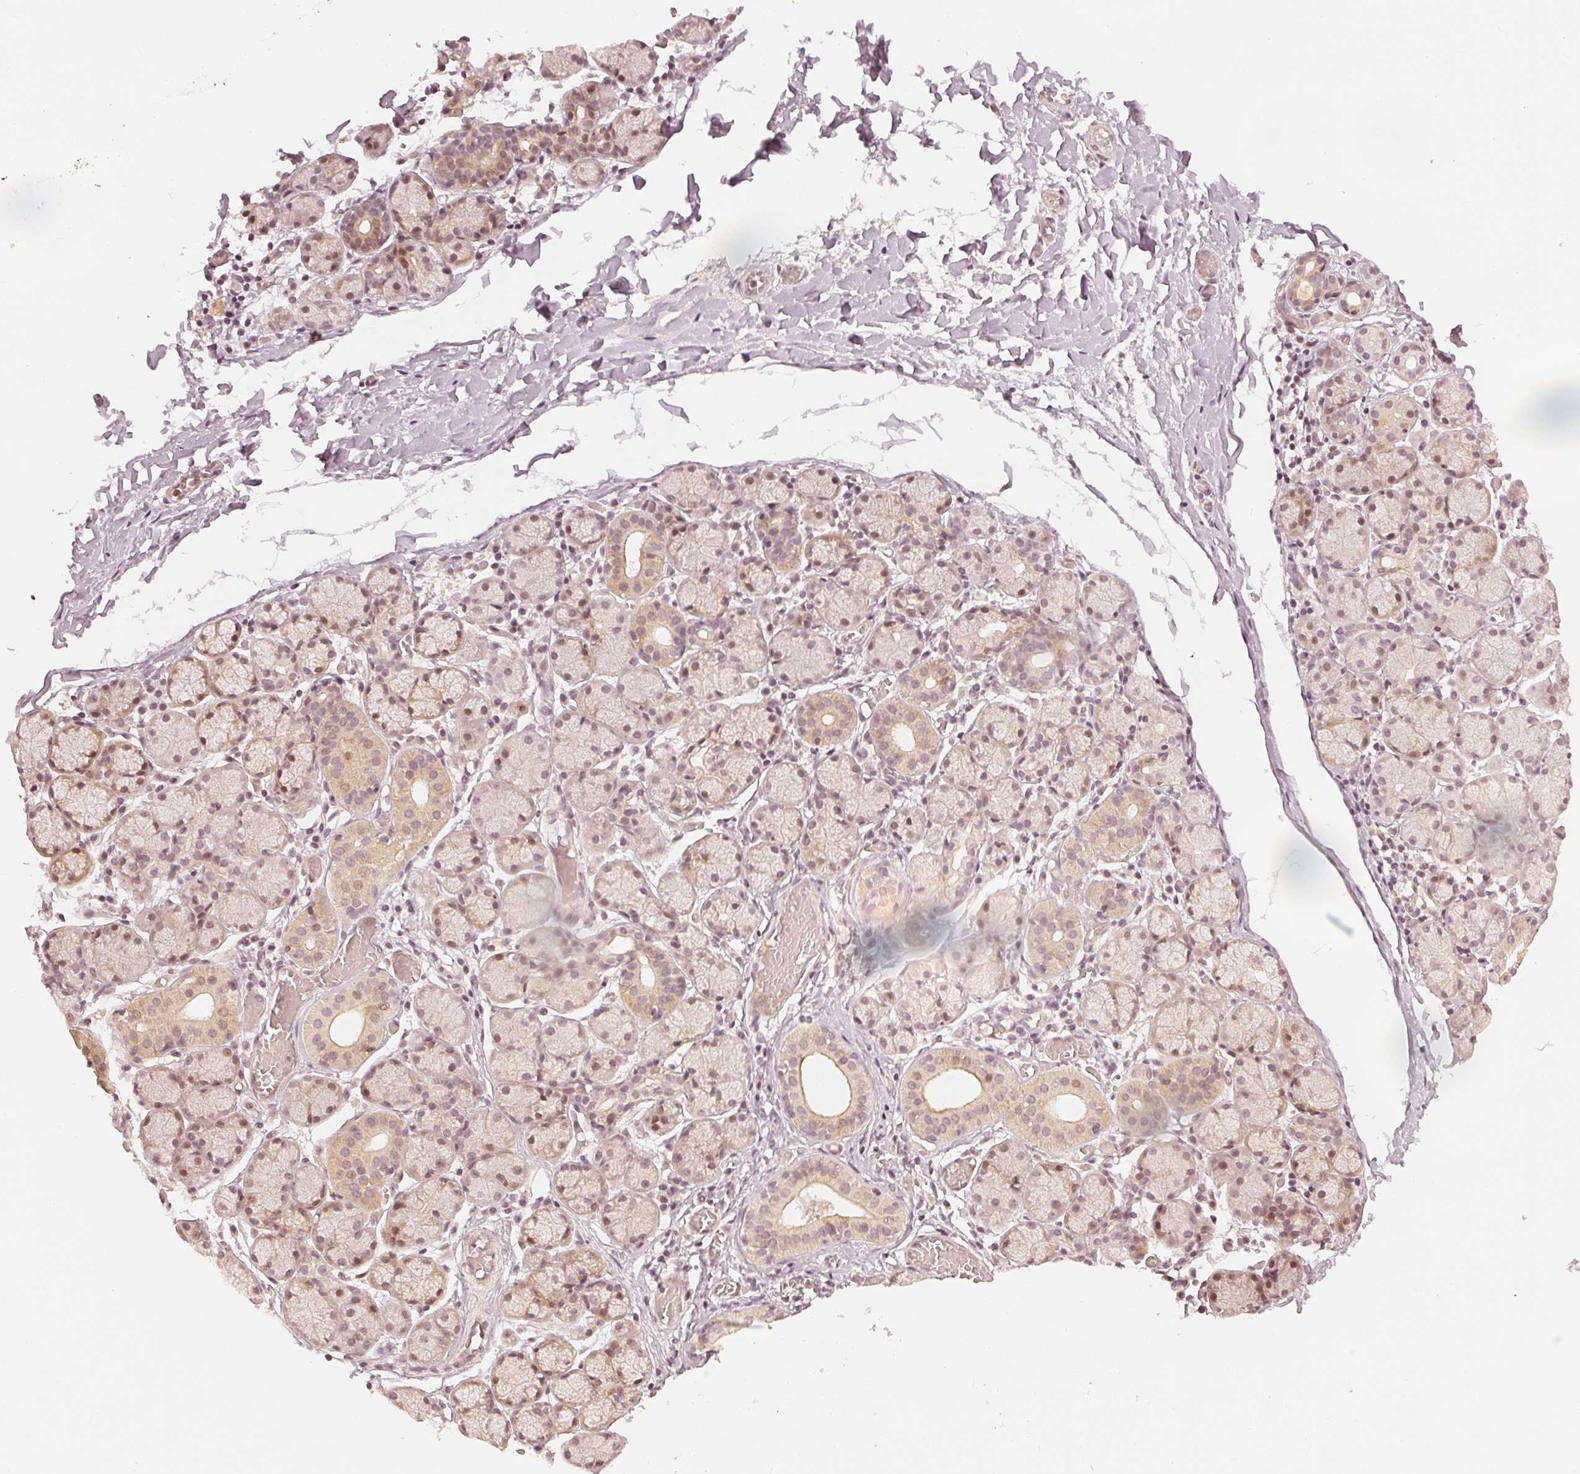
{"staining": {"intensity": "weak", "quantity": "25%-75%", "location": "cytoplasmic/membranous,nuclear"}, "tissue": "salivary gland", "cell_type": "Glandular cells", "image_type": "normal", "snomed": [{"axis": "morphology", "description": "Normal tissue, NOS"}, {"axis": "topography", "description": "Salivary gland"}], "caption": "DAB immunohistochemical staining of unremarkable salivary gland shows weak cytoplasmic/membranous,nuclear protein positivity in about 25%-75% of glandular cells.", "gene": "SLC34A1", "patient": {"sex": "female", "age": 24}}